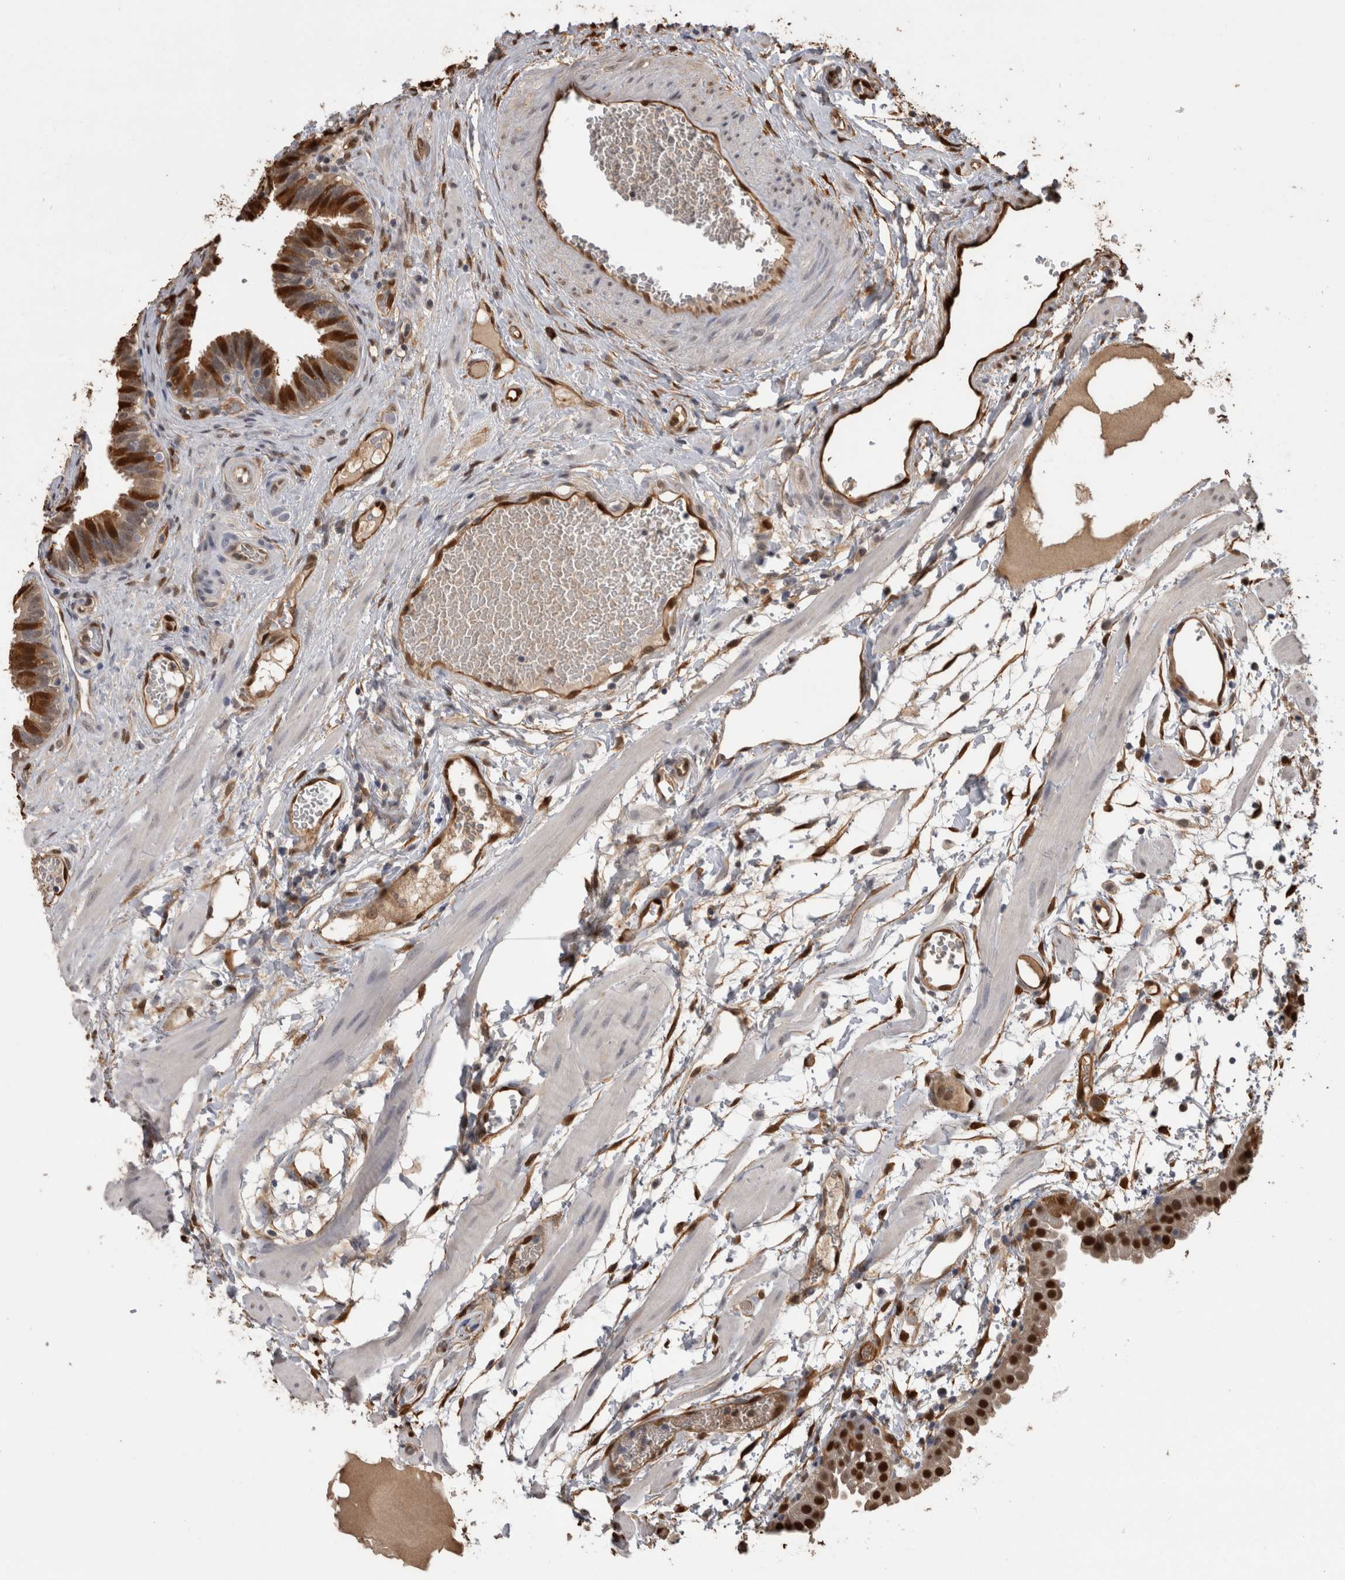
{"staining": {"intensity": "strong", "quantity": ">75%", "location": "cytoplasmic/membranous,nuclear"}, "tissue": "fallopian tube", "cell_type": "Glandular cells", "image_type": "normal", "snomed": [{"axis": "morphology", "description": "Normal tissue, NOS"}, {"axis": "topography", "description": "Fallopian tube"}, {"axis": "topography", "description": "Placenta"}], "caption": "Fallopian tube stained for a protein displays strong cytoplasmic/membranous,nuclear positivity in glandular cells. (Brightfield microscopy of DAB IHC at high magnification).", "gene": "LXN", "patient": {"sex": "female", "age": 32}}